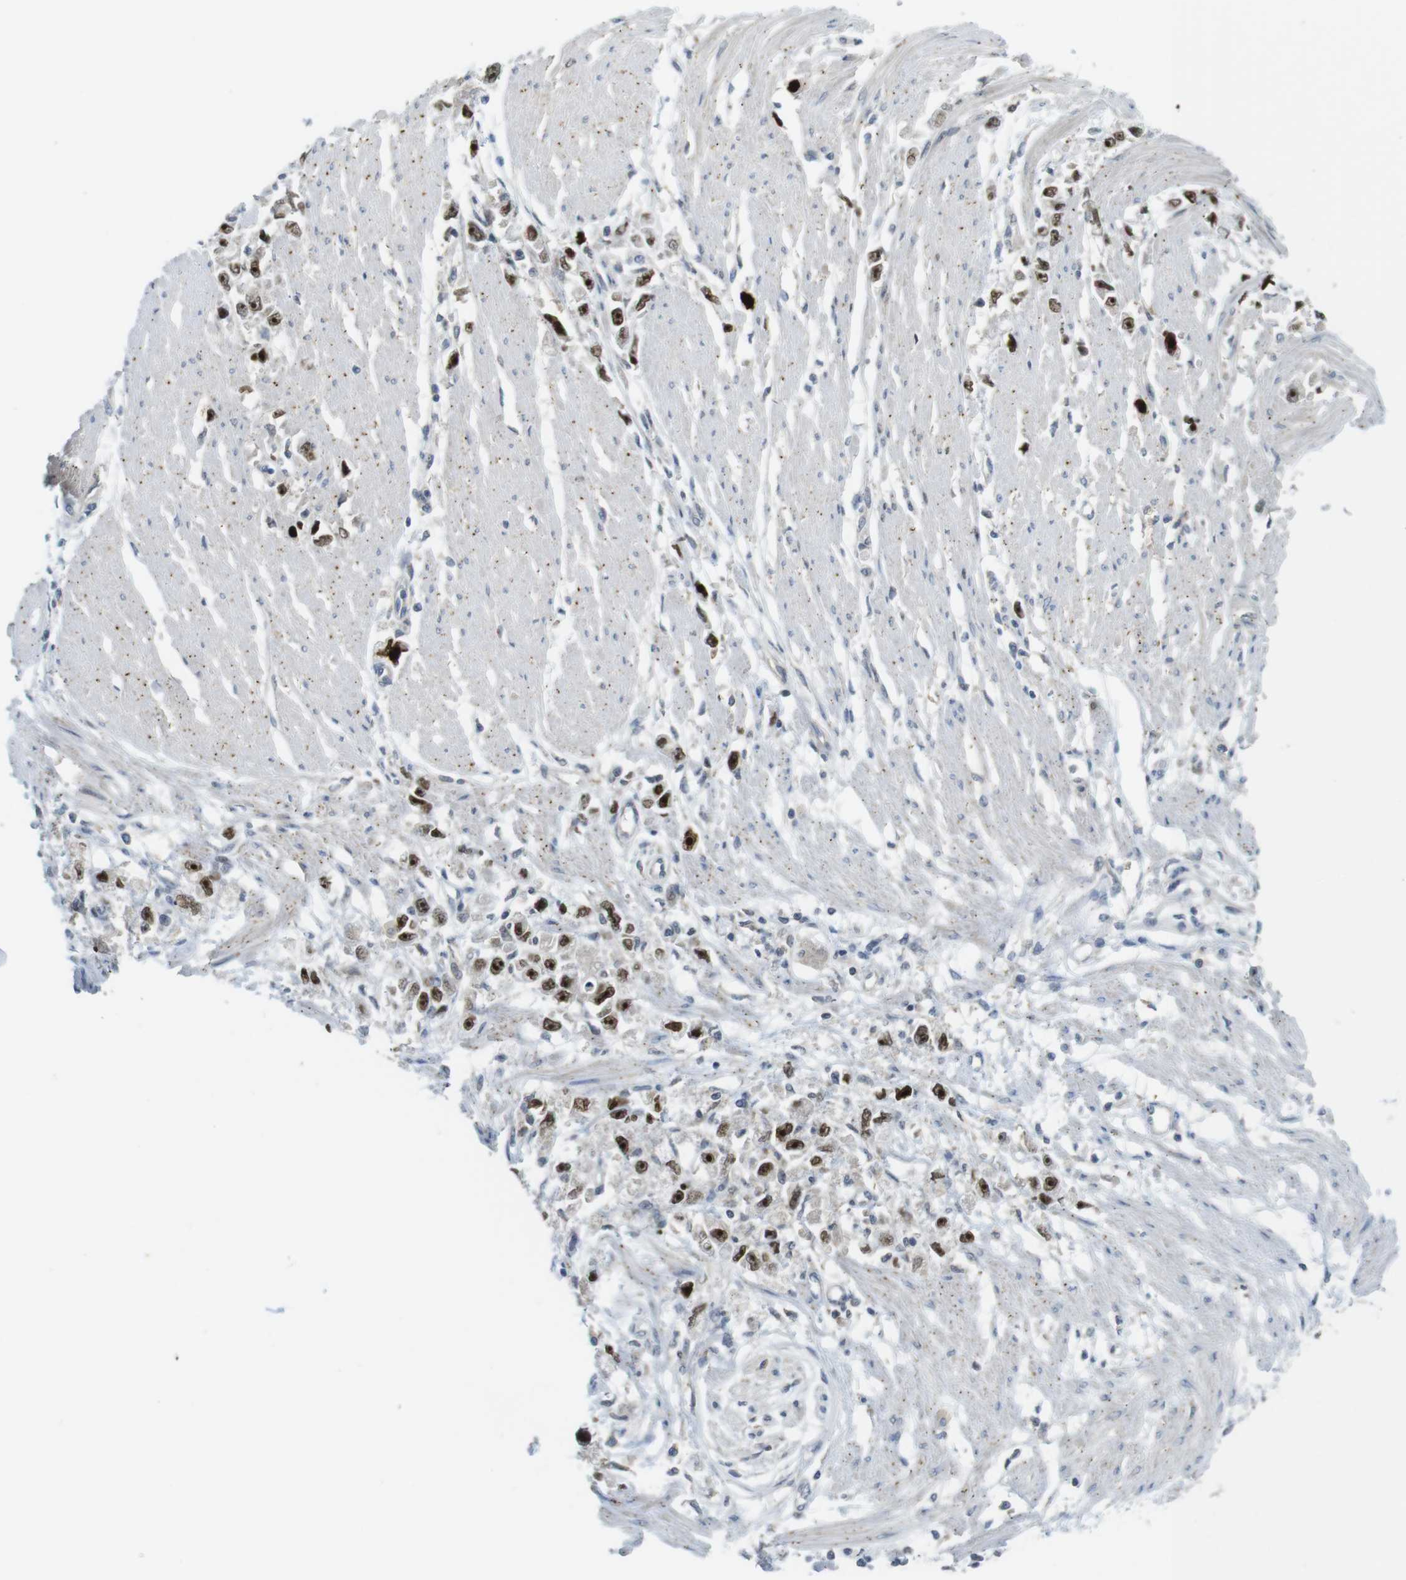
{"staining": {"intensity": "strong", "quantity": ">75%", "location": "nuclear"}, "tissue": "stomach cancer", "cell_type": "Tumor cells", "image_type": "cancer", "snomed": [{"axis": "morphology", "description": "Adenocarcinoma, NOS"}, {"axis": "topography", "description": "Stomach"}], "caption": "Protein staining of adenocarcinoma (stomach) tissue shows strong nuclear positivity in approximately >75% of tumor cells.", "gene": "RCC1", "patient": {"sex": "female", "age": 59}}